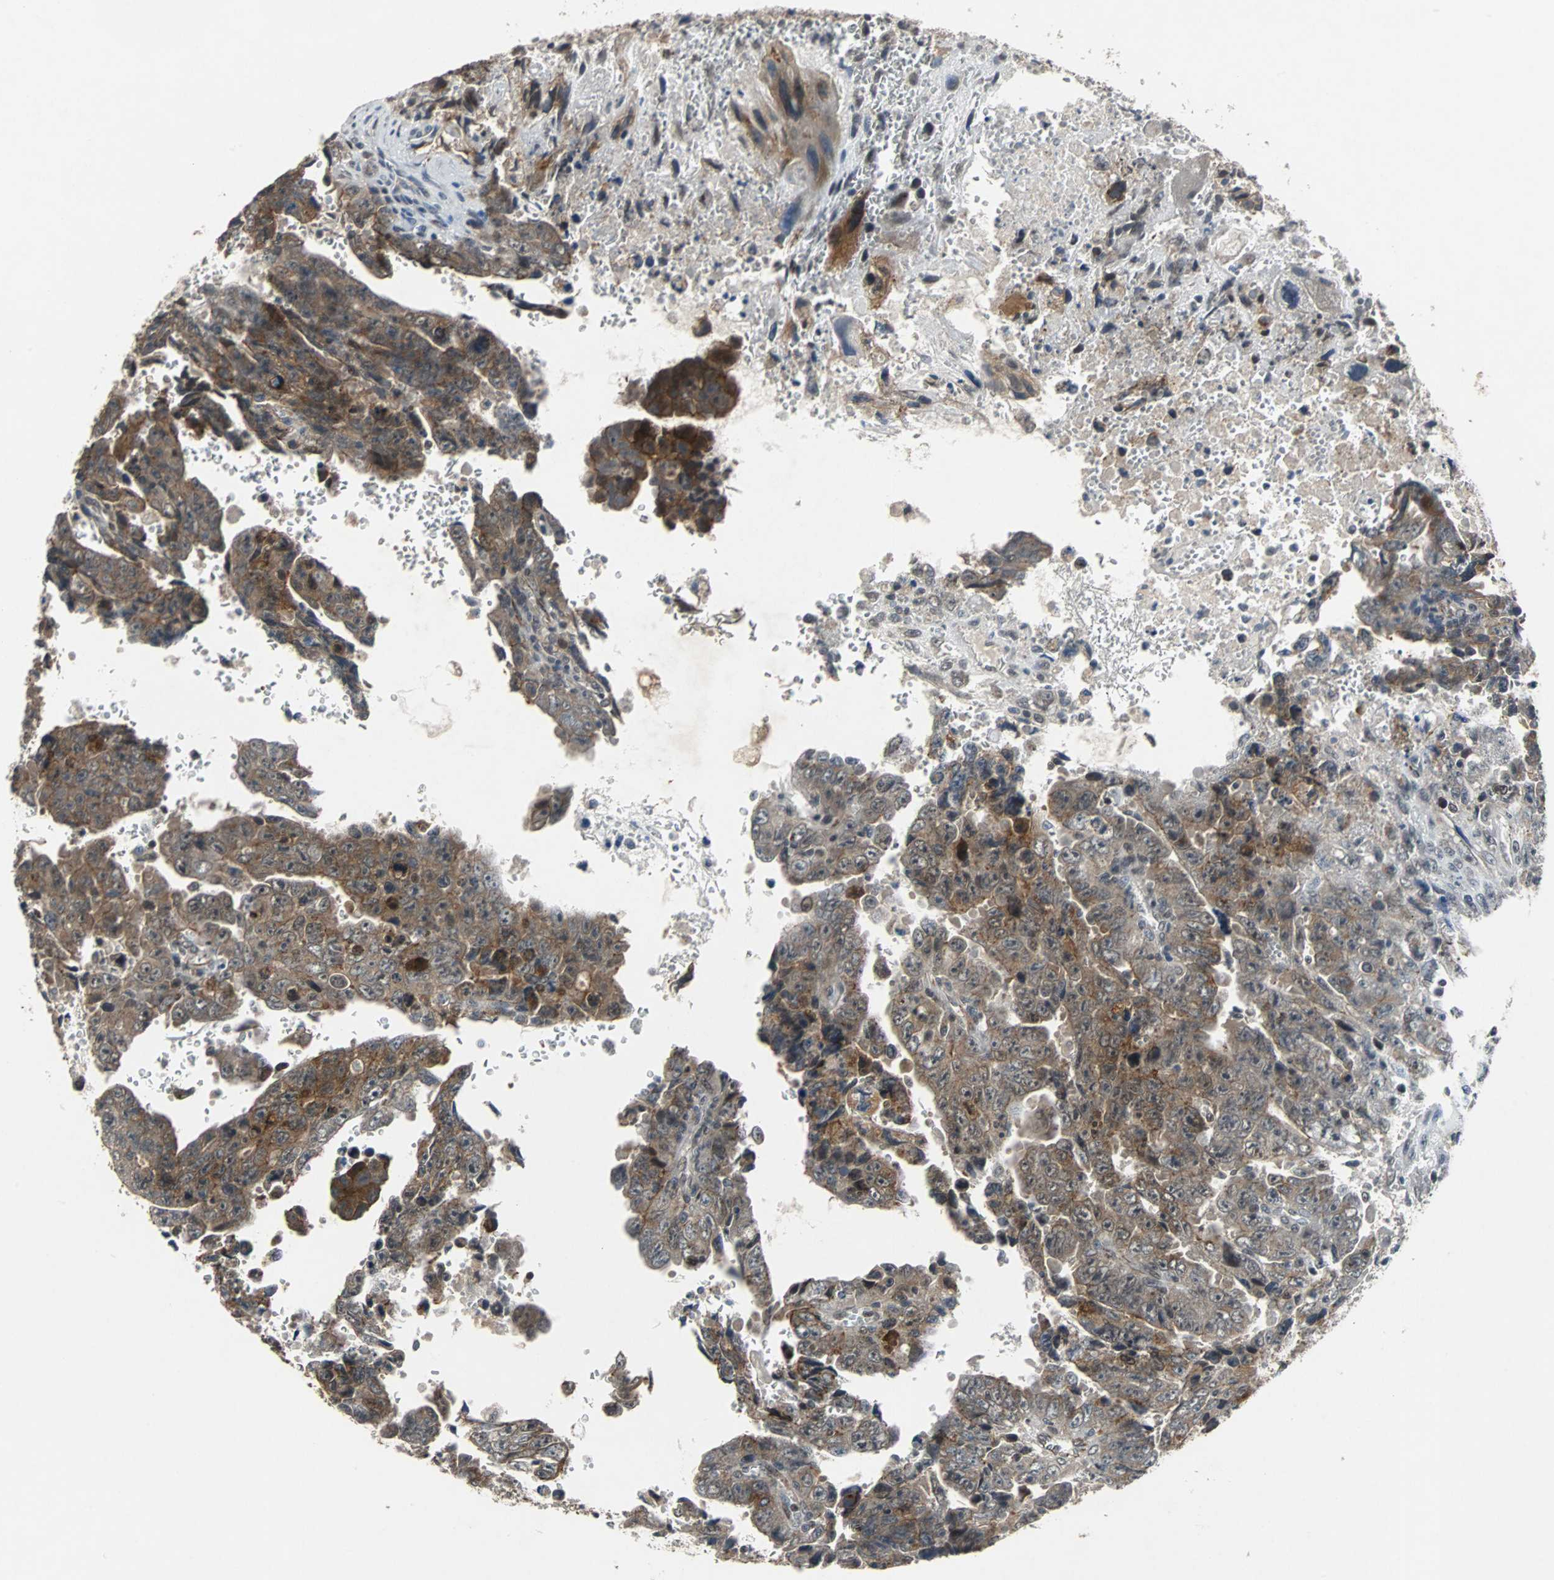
{"staining": {"intensity": "strong", "quantity": ">75%", "location": "cytoplasmic/membranous"}, "tissue": "testis cancer", "cell_type": "Tumor cells", "image_type": "cancer", "snomed": [{"axis": "morphology", "description": "Carcinoma, Embryonal, NOS"}, {"axis": "topography", "description": "Testis"}], "caption": "Embryonal carcinoma (testis) stained for a protein (brown) exhibits strong cytoplasmic/membranous positive positivity in about >75% of tumor cells.", "gene": "LSR", "patient": {"sex": "male", "age": 28}}